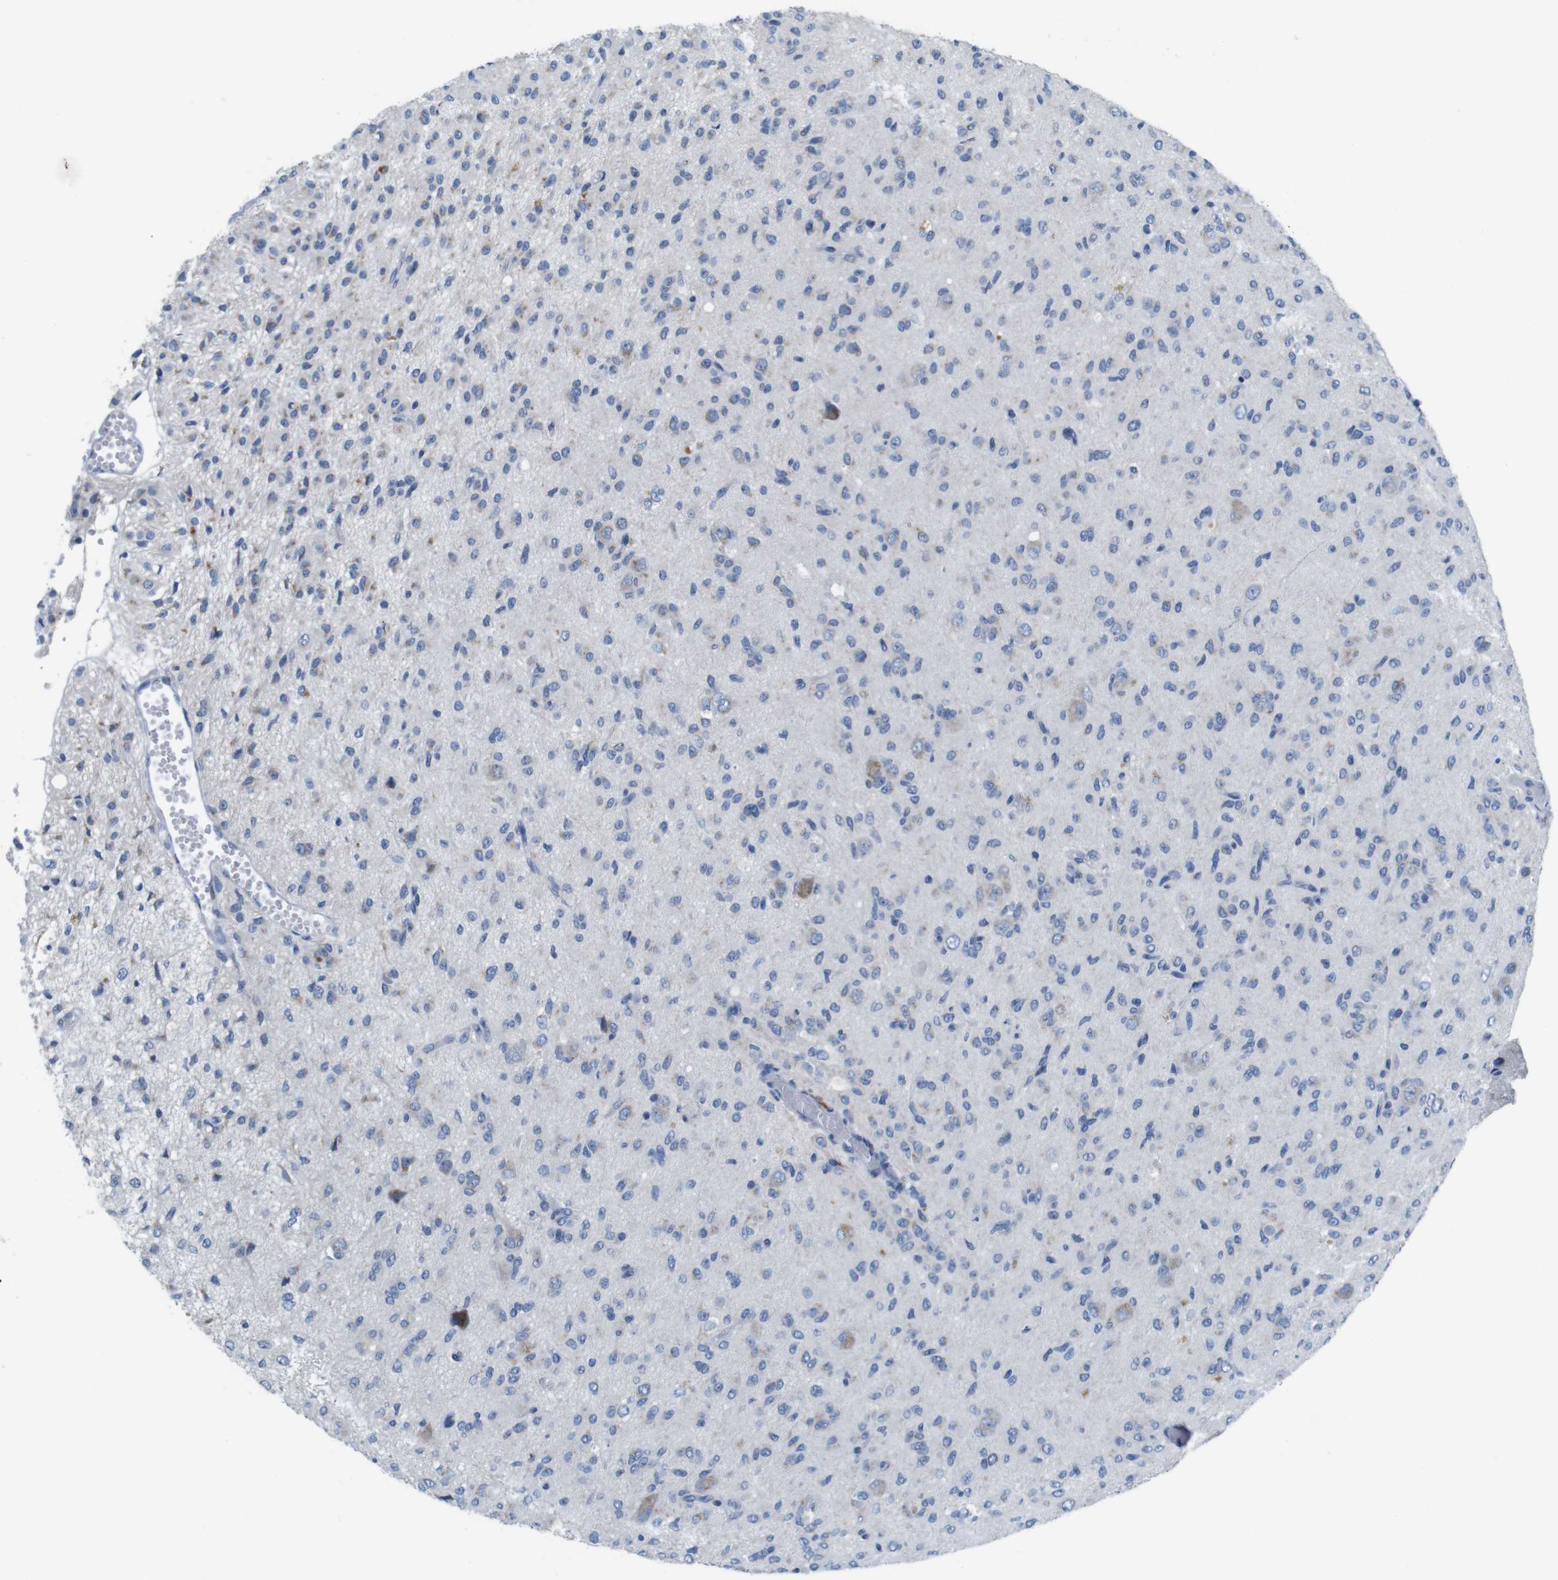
{"staining": {"intensity": "moderate", "quantity": "<25%", "location": "cytoplasmic/membranous"}, "tissue": "glioma", "cell_type": "Tumor cells", "image_type": "cancer", "snomed": [{"axis": "morphology", "description": "Glioma, malignant, High grade"}, {"axis": "topography", "description": "Brain"}], "caption": "Immunohistochemical staining of malignant glioma (high-grade) shows moderate cytoplasmic/membranous protein staining in about <25% of tumor cells.", "gene": "GOLGA2", "patient": {"sex": "female", "age": 59}}